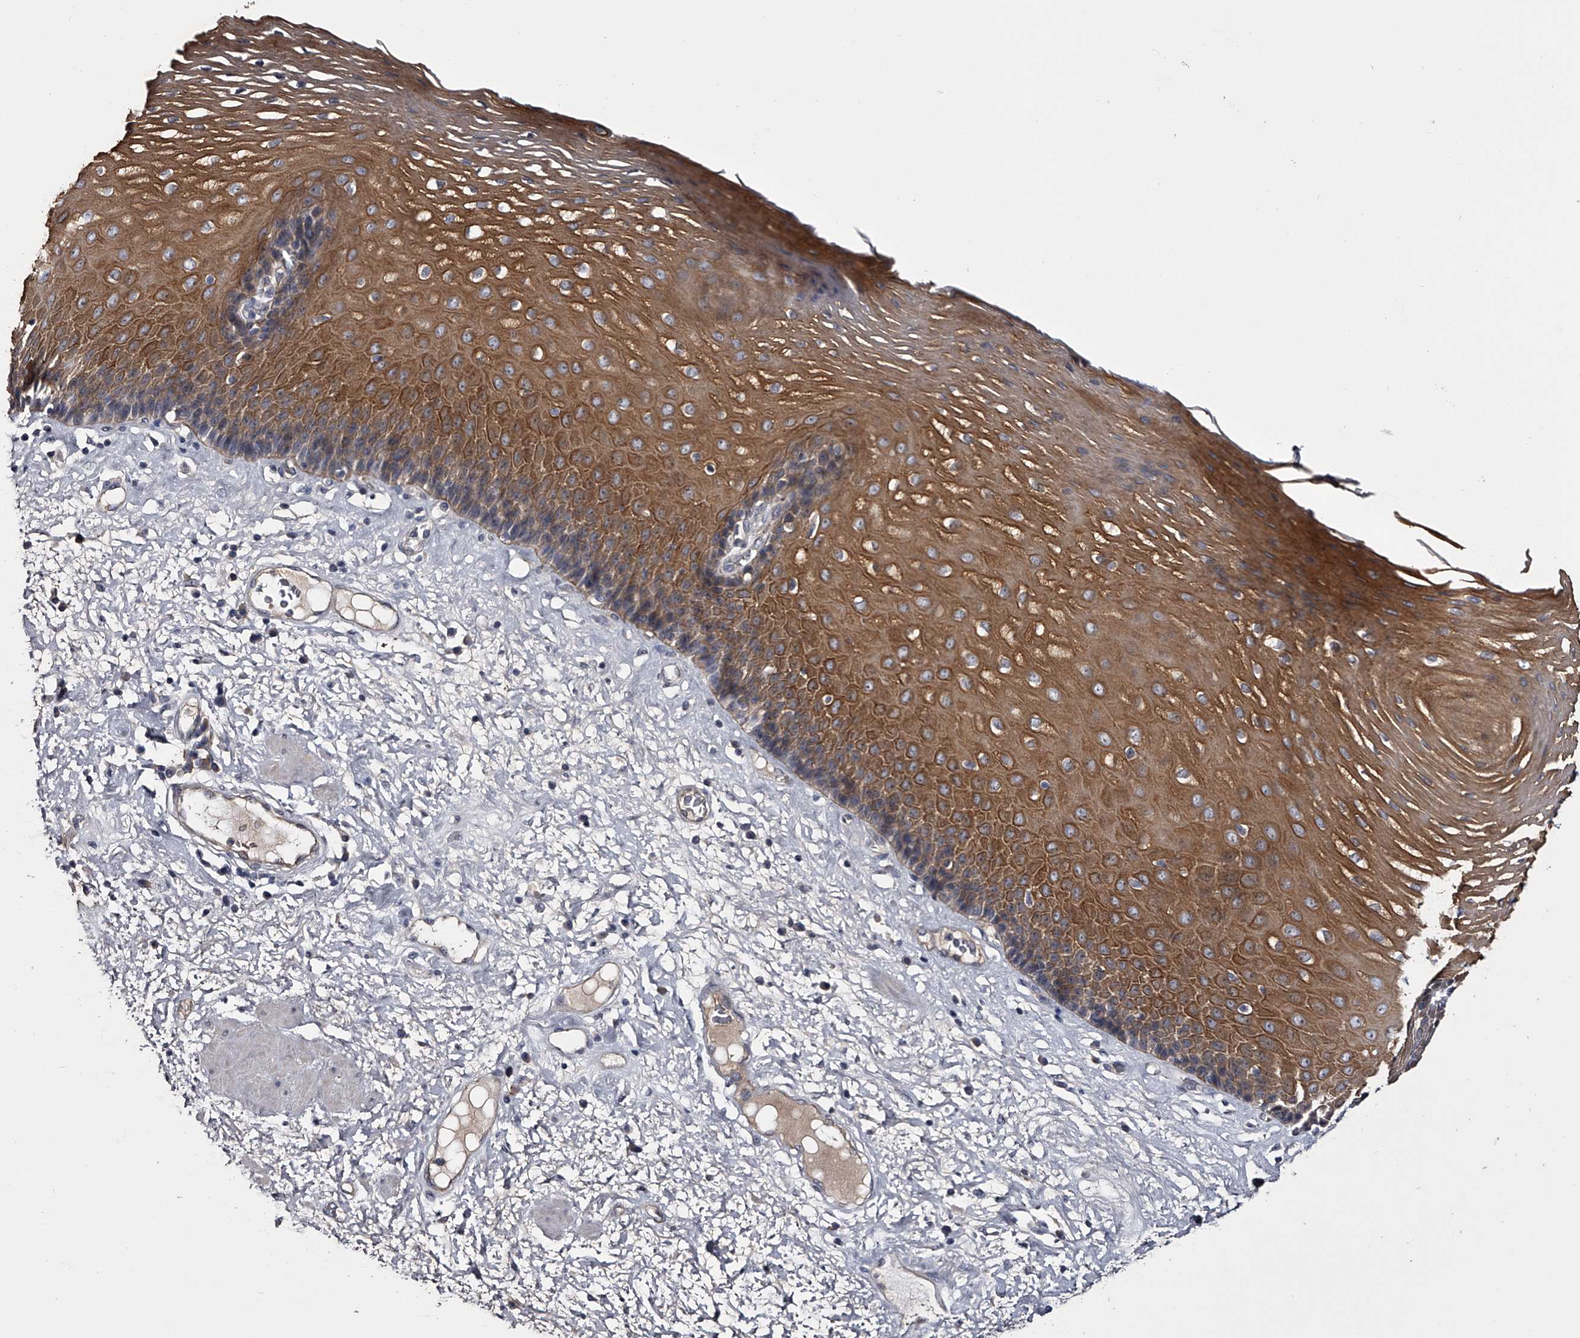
{"staining": {"intensity": "strong", "quantity": "25%-75%", "location": "cytoplasmic/membranous"}, "tissue": "esophagus", "cell_type": "Squamous epithelial cells", "image_type": "normal", "snomed": [{"axis": "morphology", "description": "Normal tissue, NOS"}, {"axis": "morphology", "description": "Adenocarcinoma, NOS"}, {"axis": "topography", "description": "Esophagus"}], "caption": "Brown immunohistochemical staining in normal esophagus shows strong cytoplasmic/membranous staining in approximately 25%-75% of squamous epithelial cells. The staining is performed using DAB brown chromogen to label protein expression. The nuclei are counter-stained blue using hematoxylin.", "gene": "MDN1", "patient": {"sex": "male", "age": 62}}